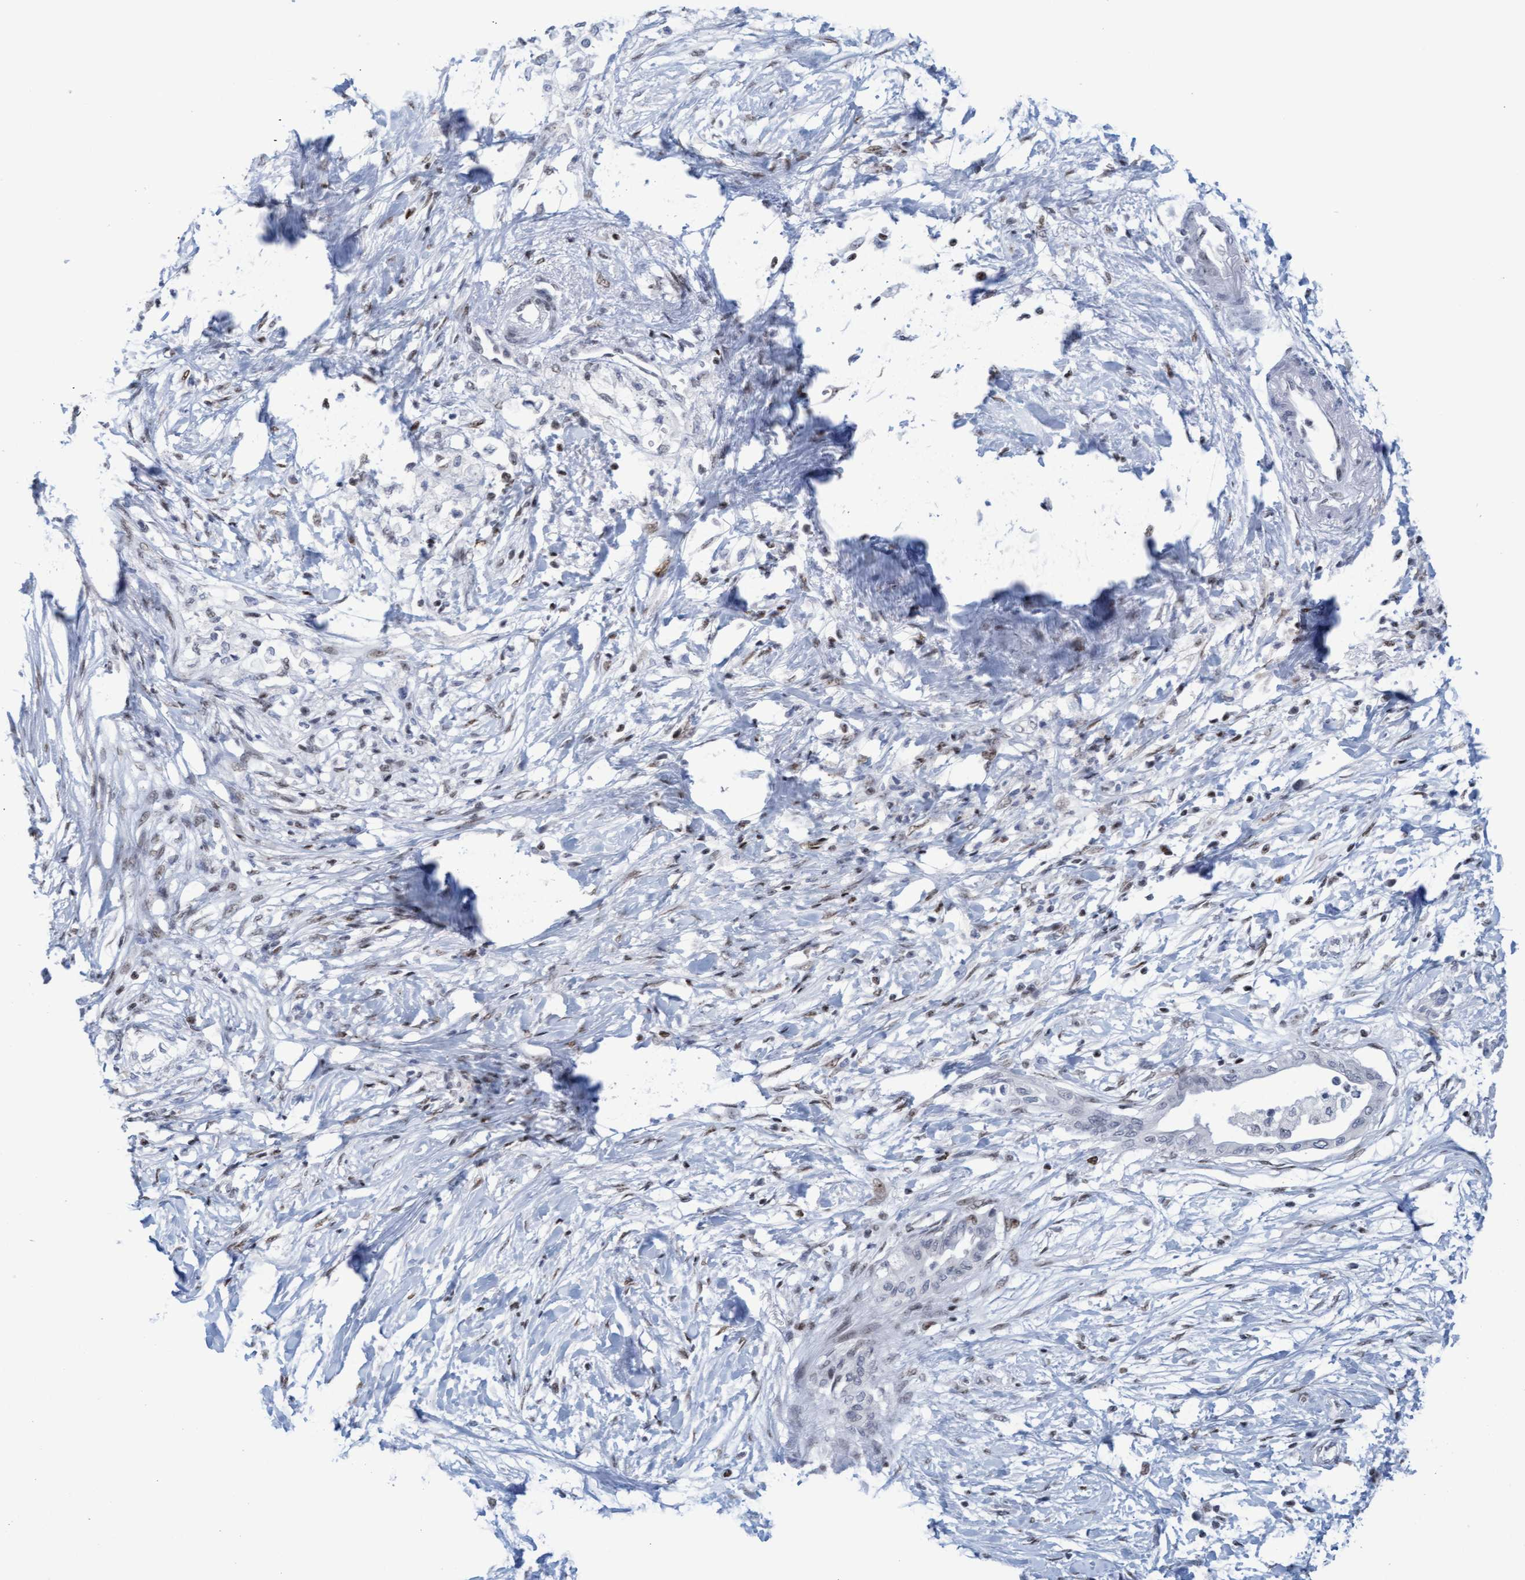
{"staining": {"intensity": "negative", "quantity": "none", "location": "none"}, "tissue": "pancreatic cancer", "cell_type": "Tumor cells", "image_type": "cancer", "snomed": [{"axis": "morphology", "description": "Normal tissue, NOS"}, {"axis": "morphology", "description": "Adenocarcinoma, NOS"}, {"axis": "topography", "description": "Pancreas"}, {"axis": "topography", "description": "Duodenum"}], "caption": "Pancreatic cancer was stained to show a protein in brown. There is no significant expression in tumor cells.", "gene": "GLRX2", "patient": {"sex": "female", "age": 60}}